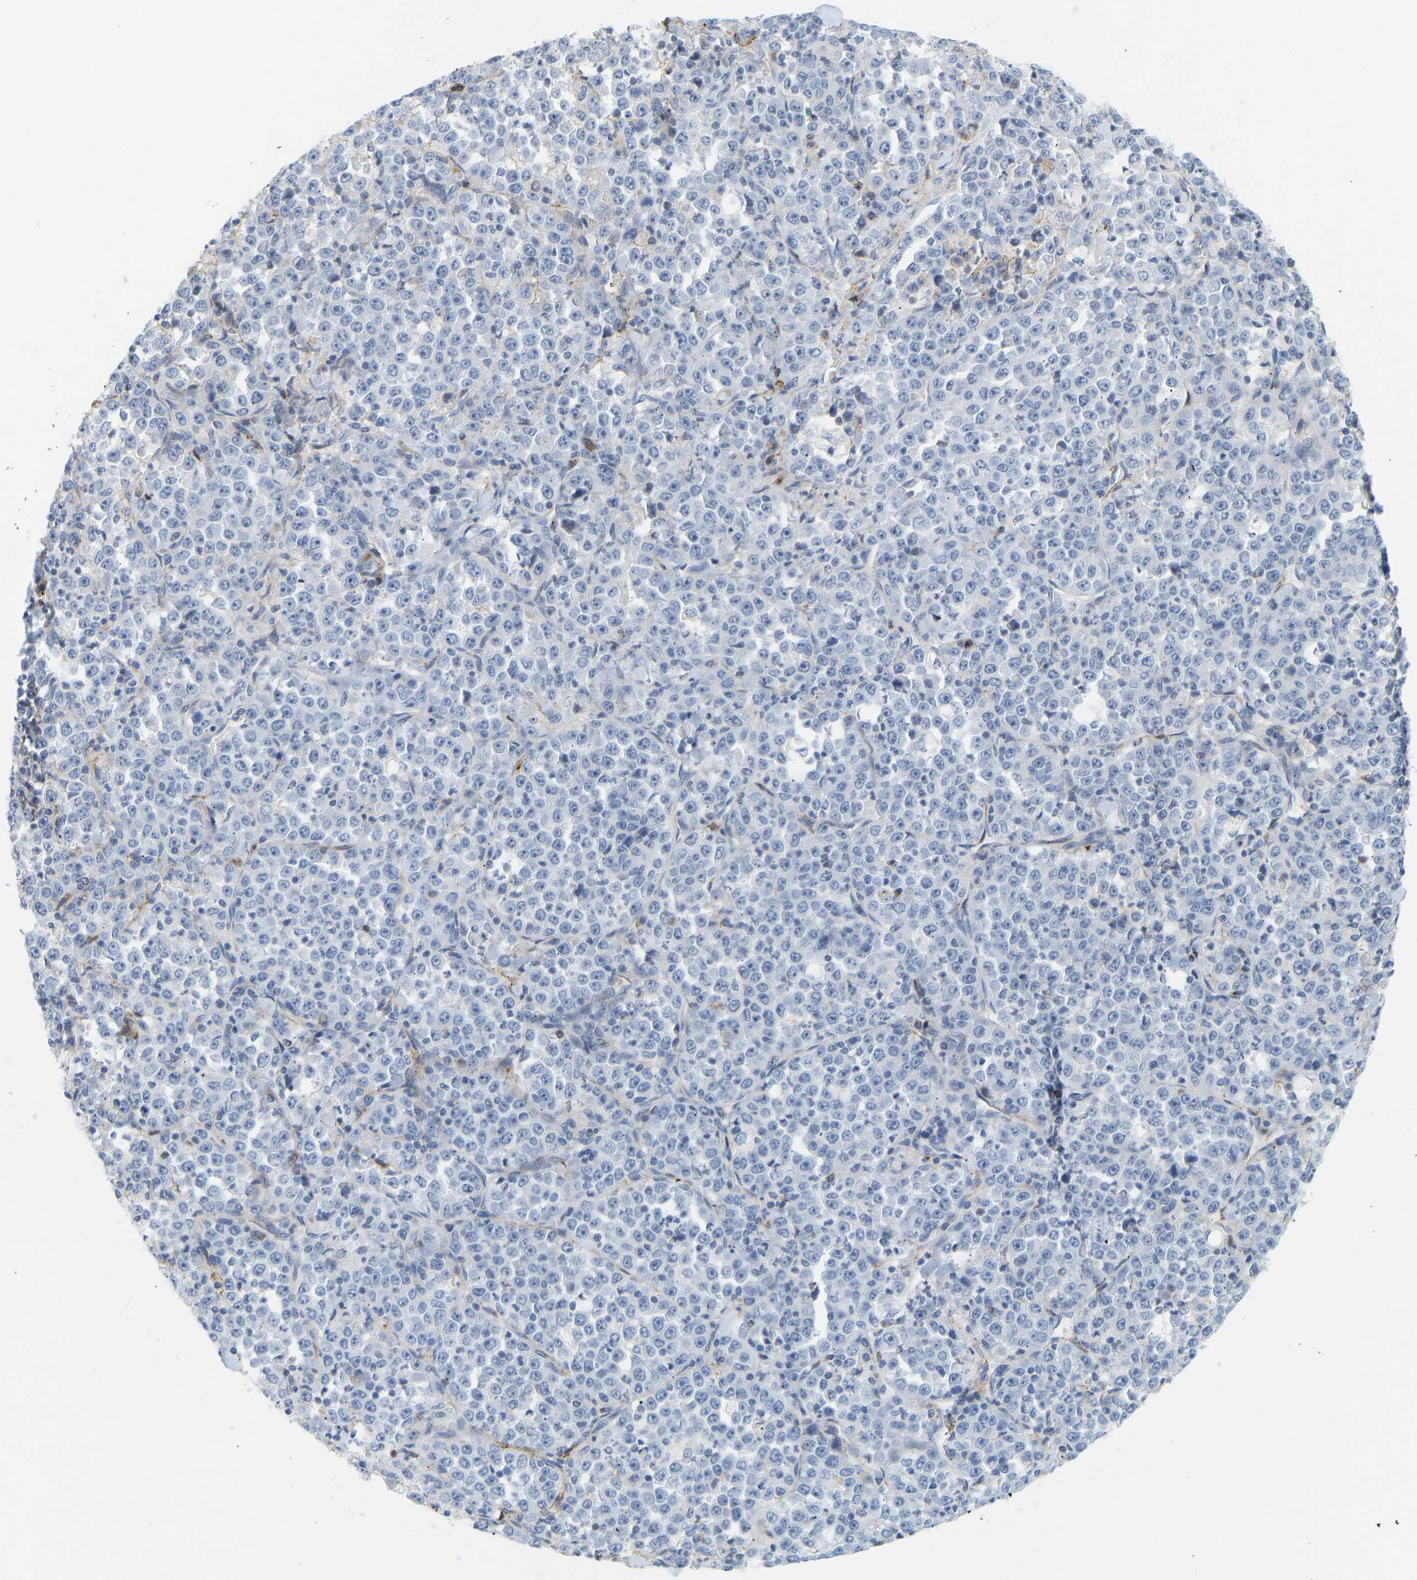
{"staining": {"intensity": "negative", "quantity": "none", "location": "none"}, "tissue": "stomach cancer", "cell_type": "Tumor cells", "image_type": "cancer", "snomed": [{"axis": "morphology", "description": "Normal tissue, NOS"}, {"axis": "morphology", "description": "Adenocarcinoma, NOS"}, {"axis": "topography", "description": "Stomach, upper"}, {"axis": "topography", "description": "Stomach"}], "caption": "Adenocarcinoma (stomach) was stained to show a protein in brown. There is no significant positivity in tumor cells. (Stains: DAB (3,3'-diaminobenzidine) immunohistochemistry with hematoxylin counter stain, Microscopy: brightfield microscopy at high magnification).", "gene": "BVES", "patient": {"sex": "male", "age": 59}}